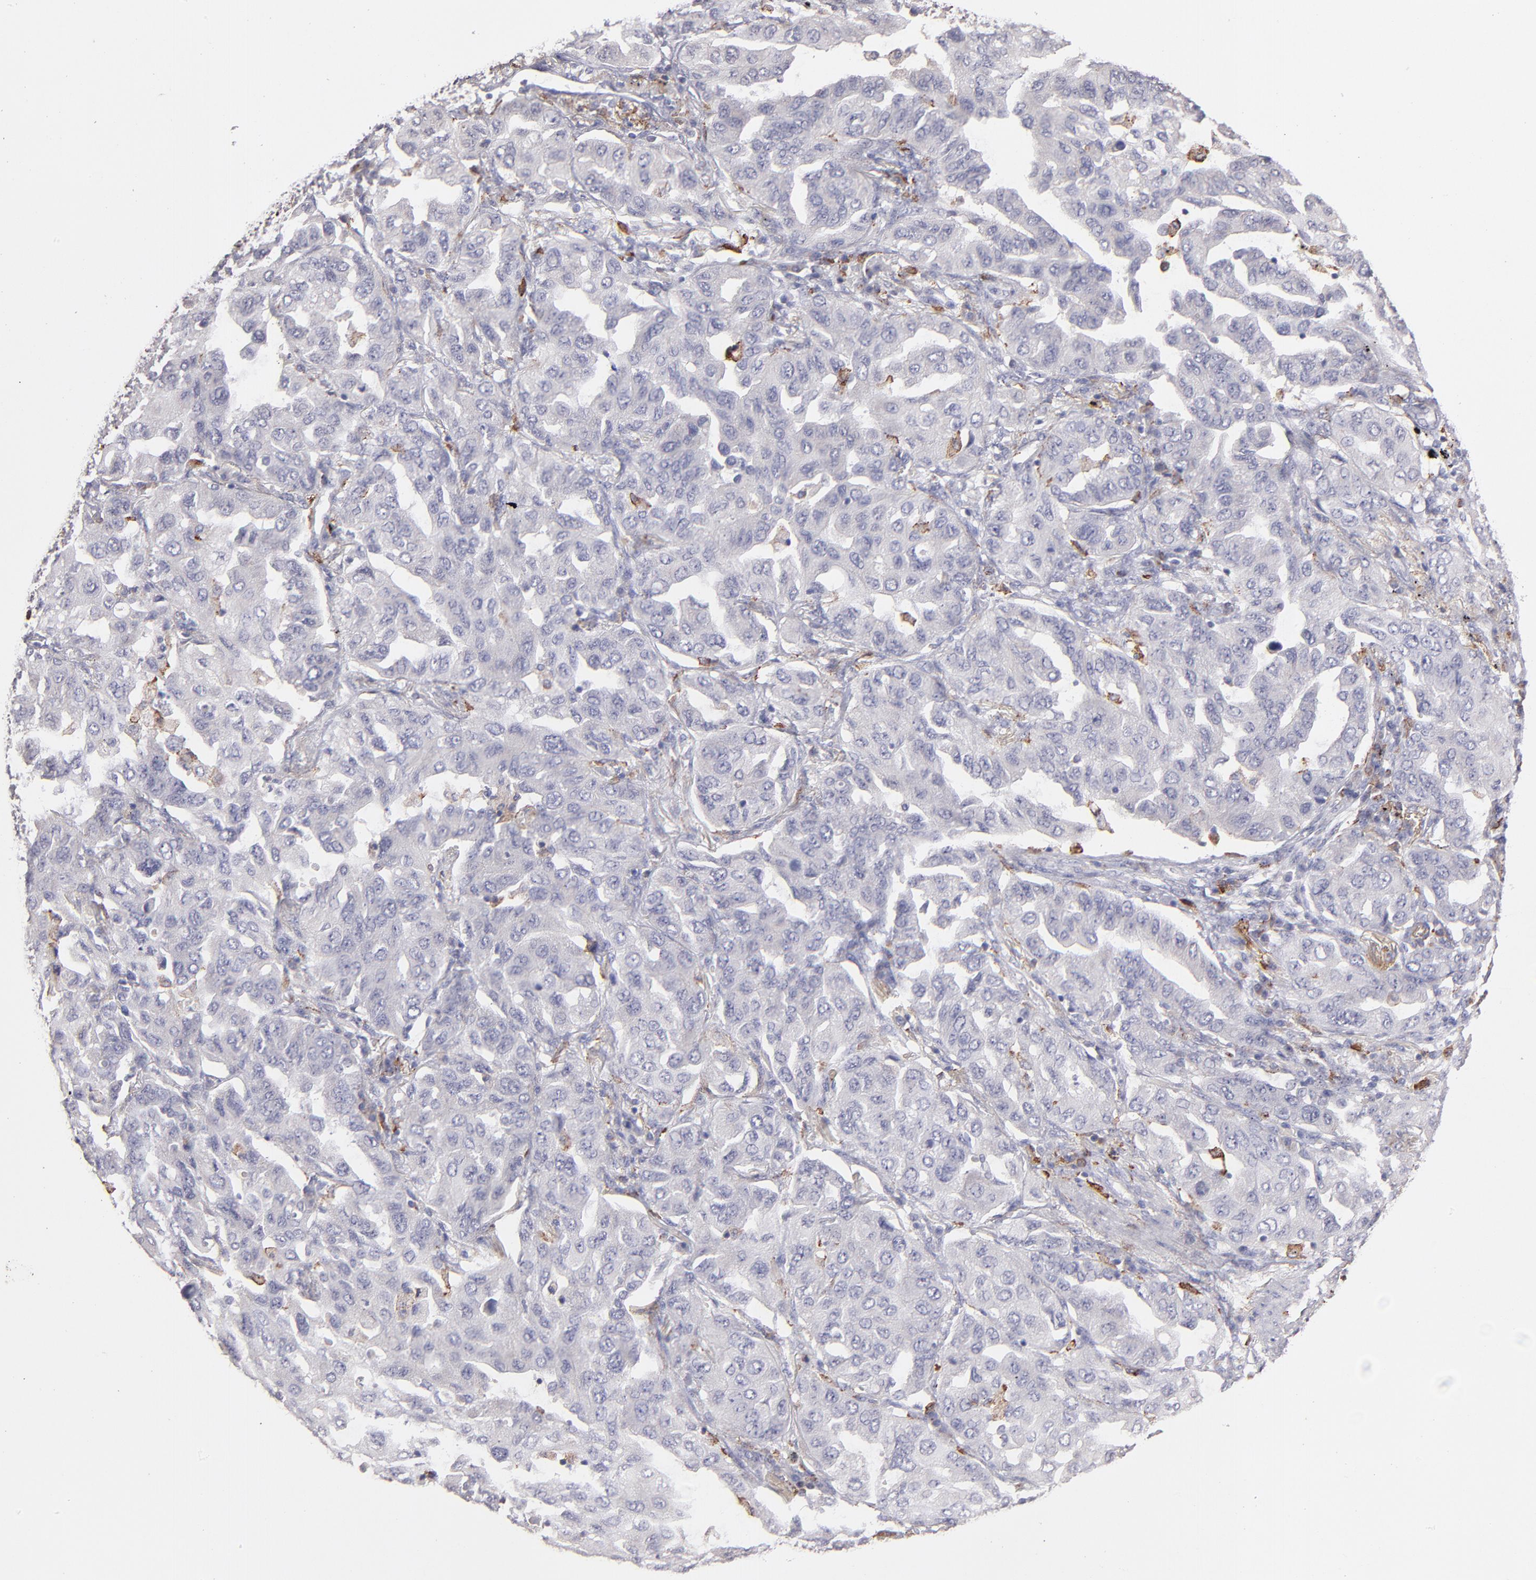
{"staining": {"intensity": "weak", "quantity": "<25%", "location": "cytoplasmic/membranous"}, "tissue": "lung cancer", "cell_type": "Tumor cells", "image_type": "cancer", "snomed": [{"axis": "morphology", "description": "Adenocarcinoma, NOS"}, {"axis": "topography", "description": "Lung"}], "caption": "Tumor cells show no significant protein staining in adenocarcinoma (lung). Nuclei are stained in blue.", "gene": "GLDC", "patient": {"sex": "female", "age": 65}}